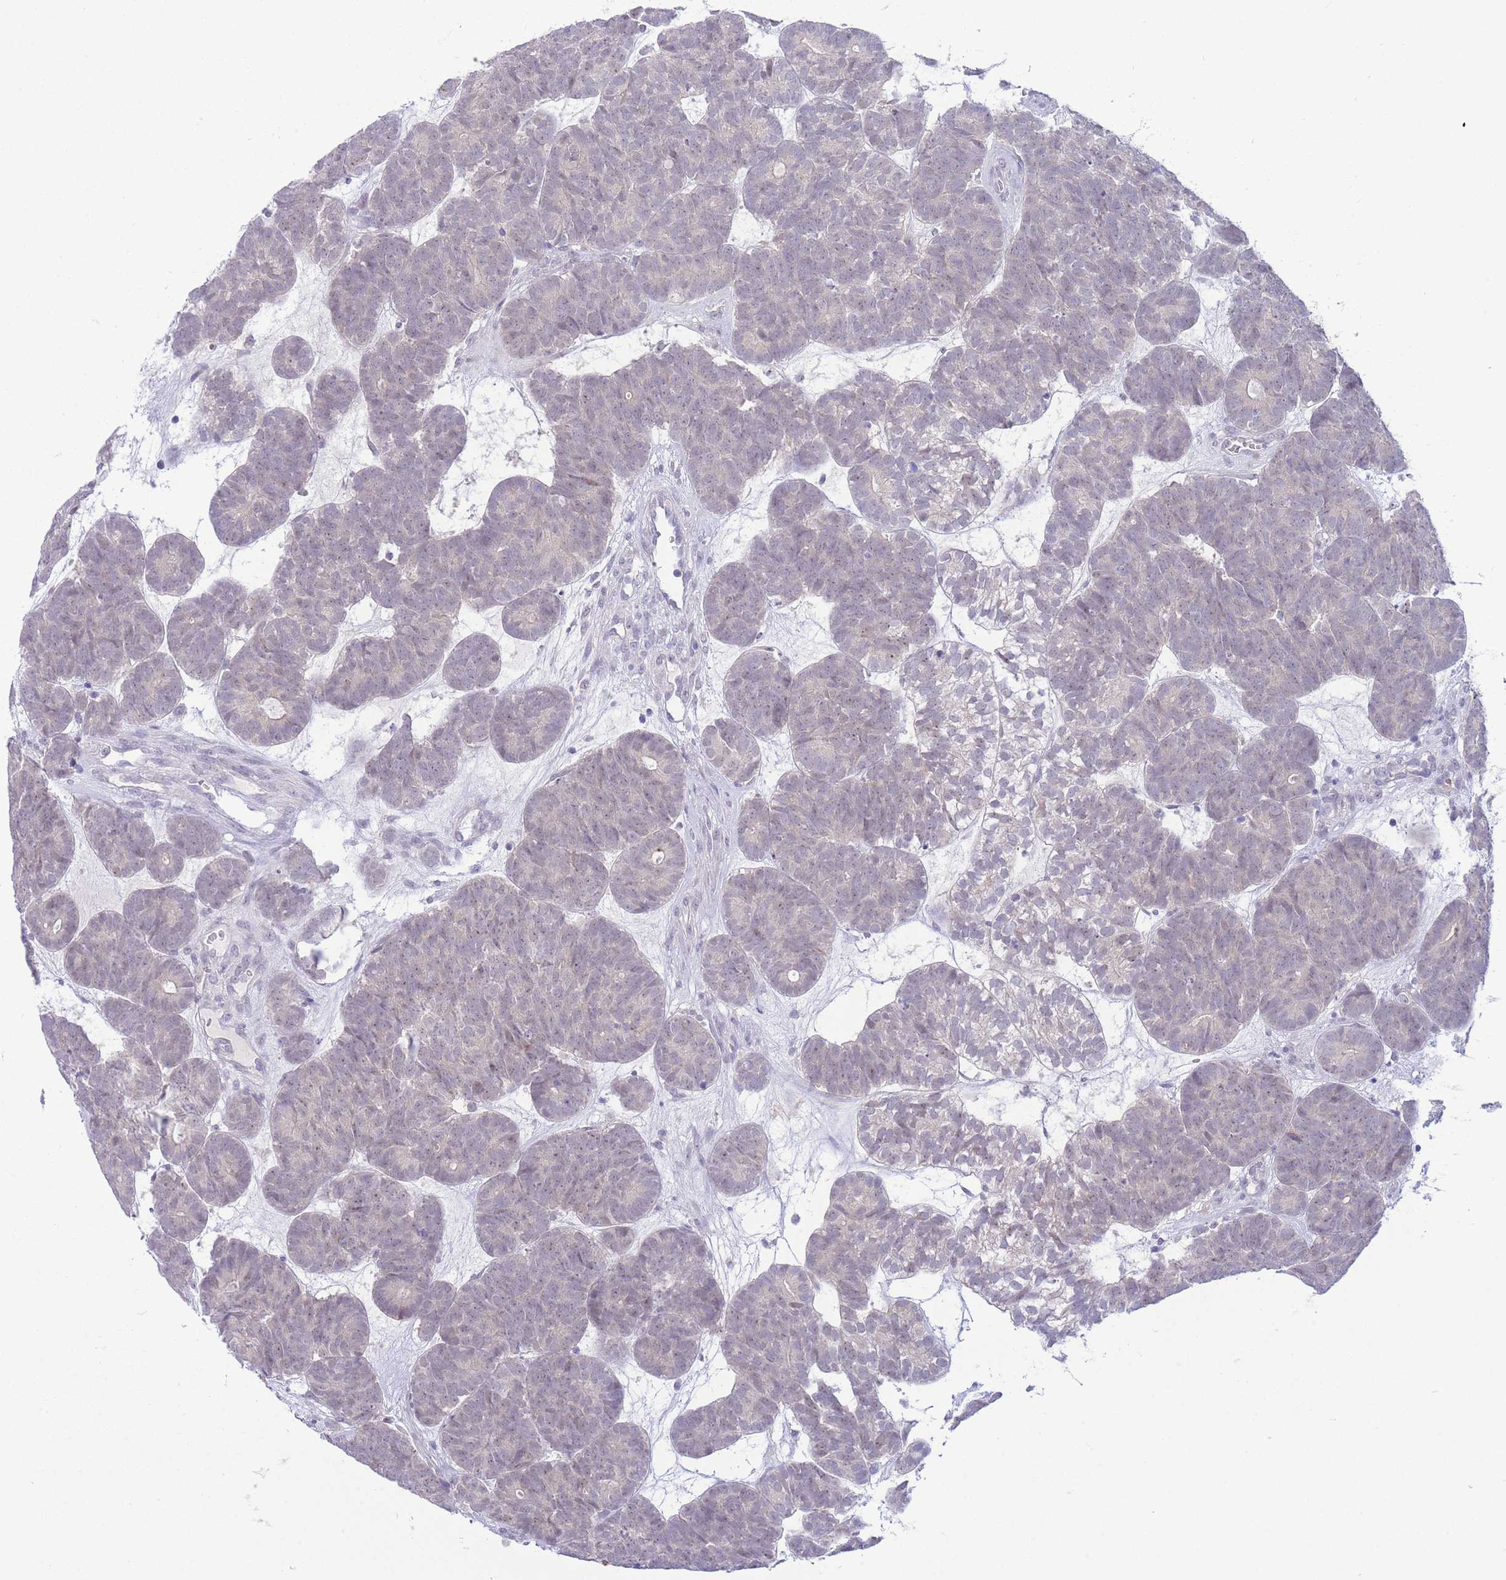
{"staining": {"intensity": "weak", "quantity": "<25%", "location": "nuclear"}, "tissue": "head and neck cancer", "cell_type": "Tumor cells", "image_type": "cancer", "snomed": [{"axis": "morphology", "description": "Adenocarcinoma, NOS"}, {"axis": "topography", "description": "Head-Neck"}], "caption": "A high-resolution photomicrograph shows immunohistochemistry (IHC) staining of head and neck cancer (adenocarcinoma), which exhibits no significant positivity in tumor cells.", "gene": "FBXO46", "patient": {"sex": "female", "age": 81}}